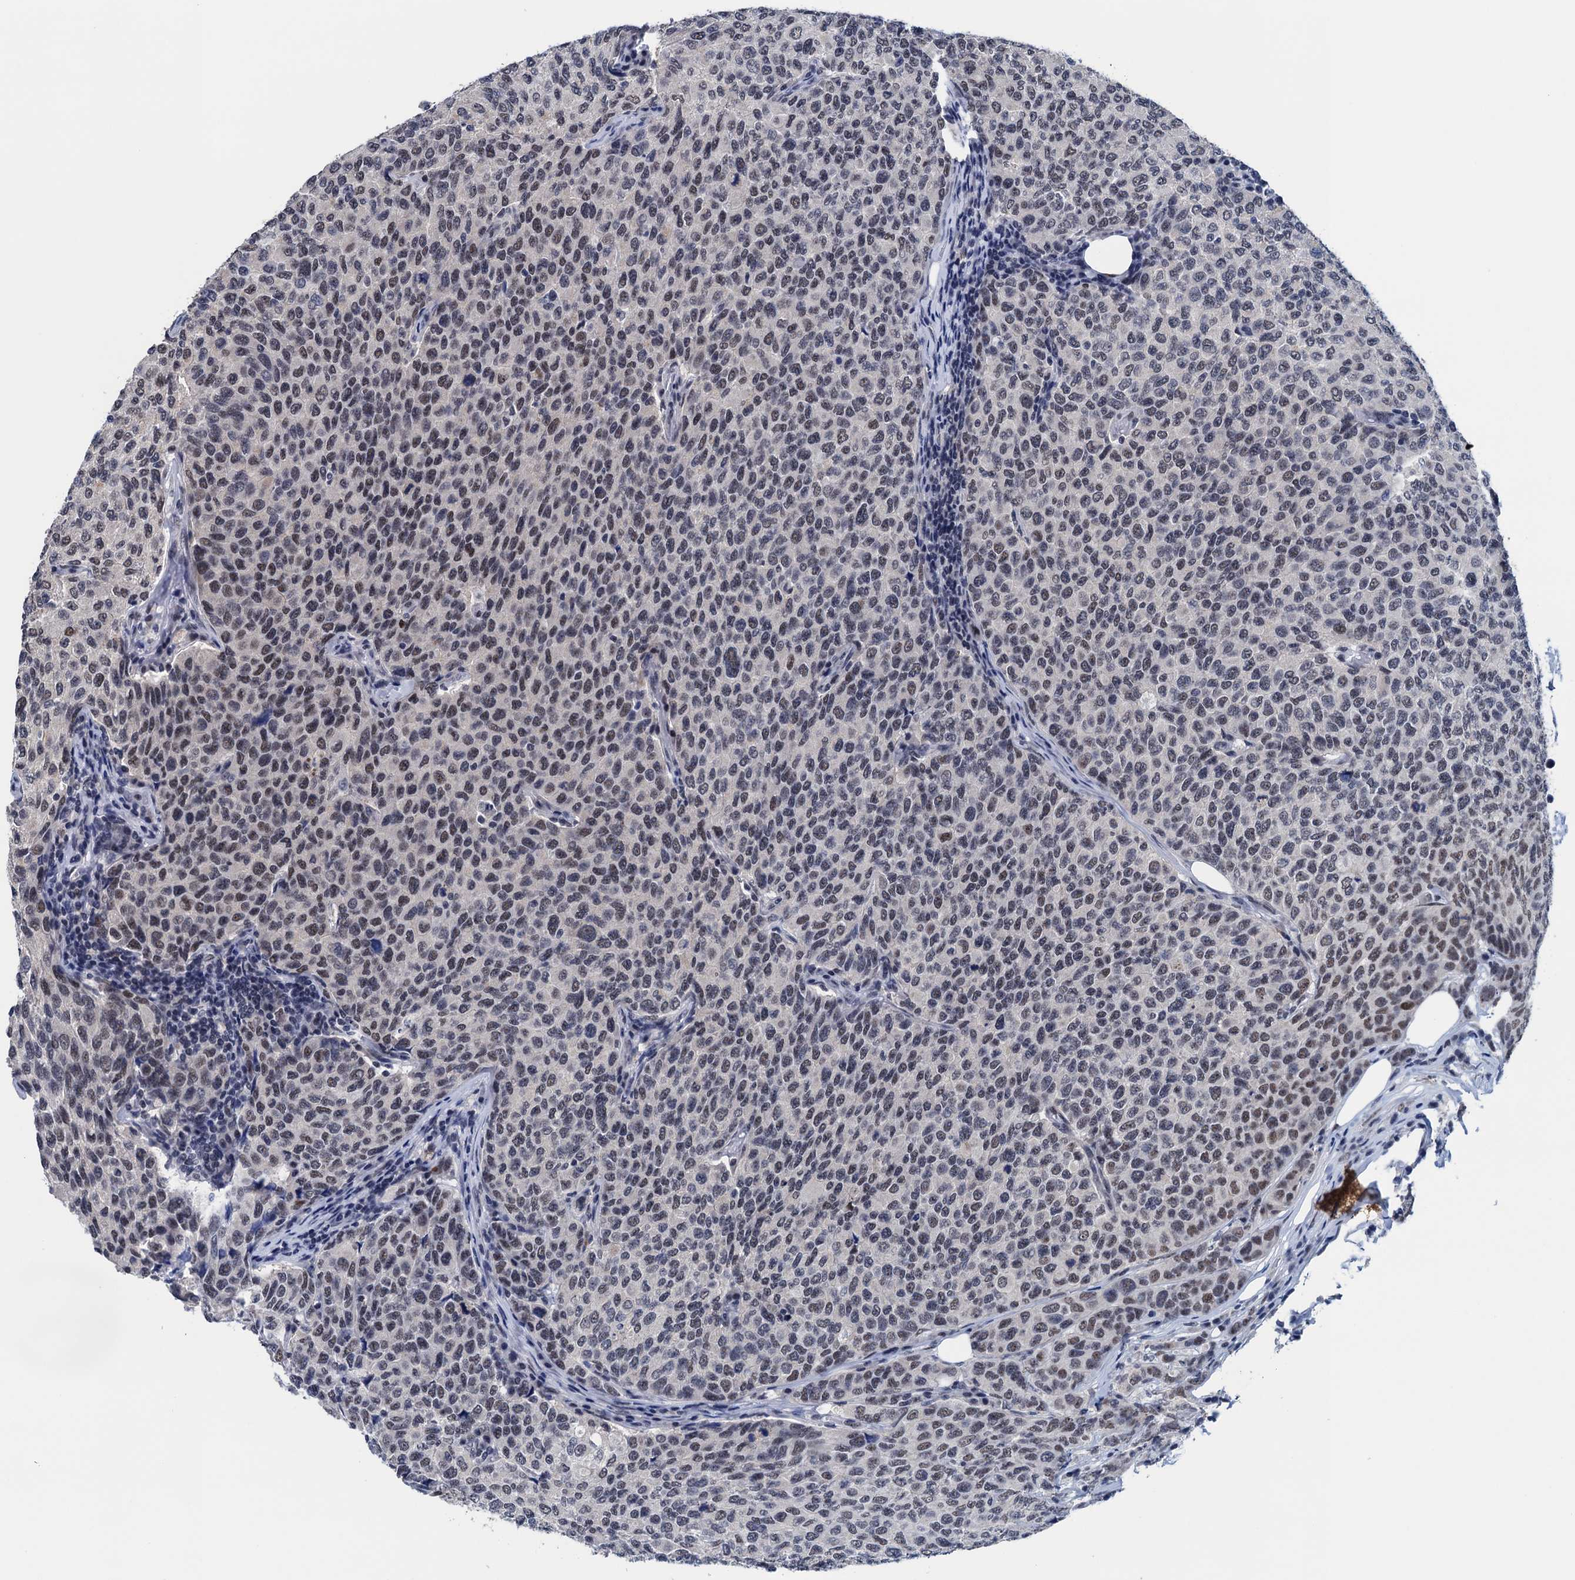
{"staining": {"intensity": "weak", "quantity": ">75%", "location": "nuclear"}, "tissue": "breast cancer", "cell_type": "Tumor cells", "image_type": "cancer", "snomed": [{"axis": "morphology", "description": "Duct carcinoma"}, {"axis": "topography", "description": "Breast"}], "caption": "High-magnification brightfield microscopy of breast cancer stained with DAB (brown) and counterstained with hematoxylin (blue). tumor cells exhibit weak nuclear staining is present in about>75% of cells.", "gene": "FNBP4", "patient": {"sex": "female", "age": 55}}